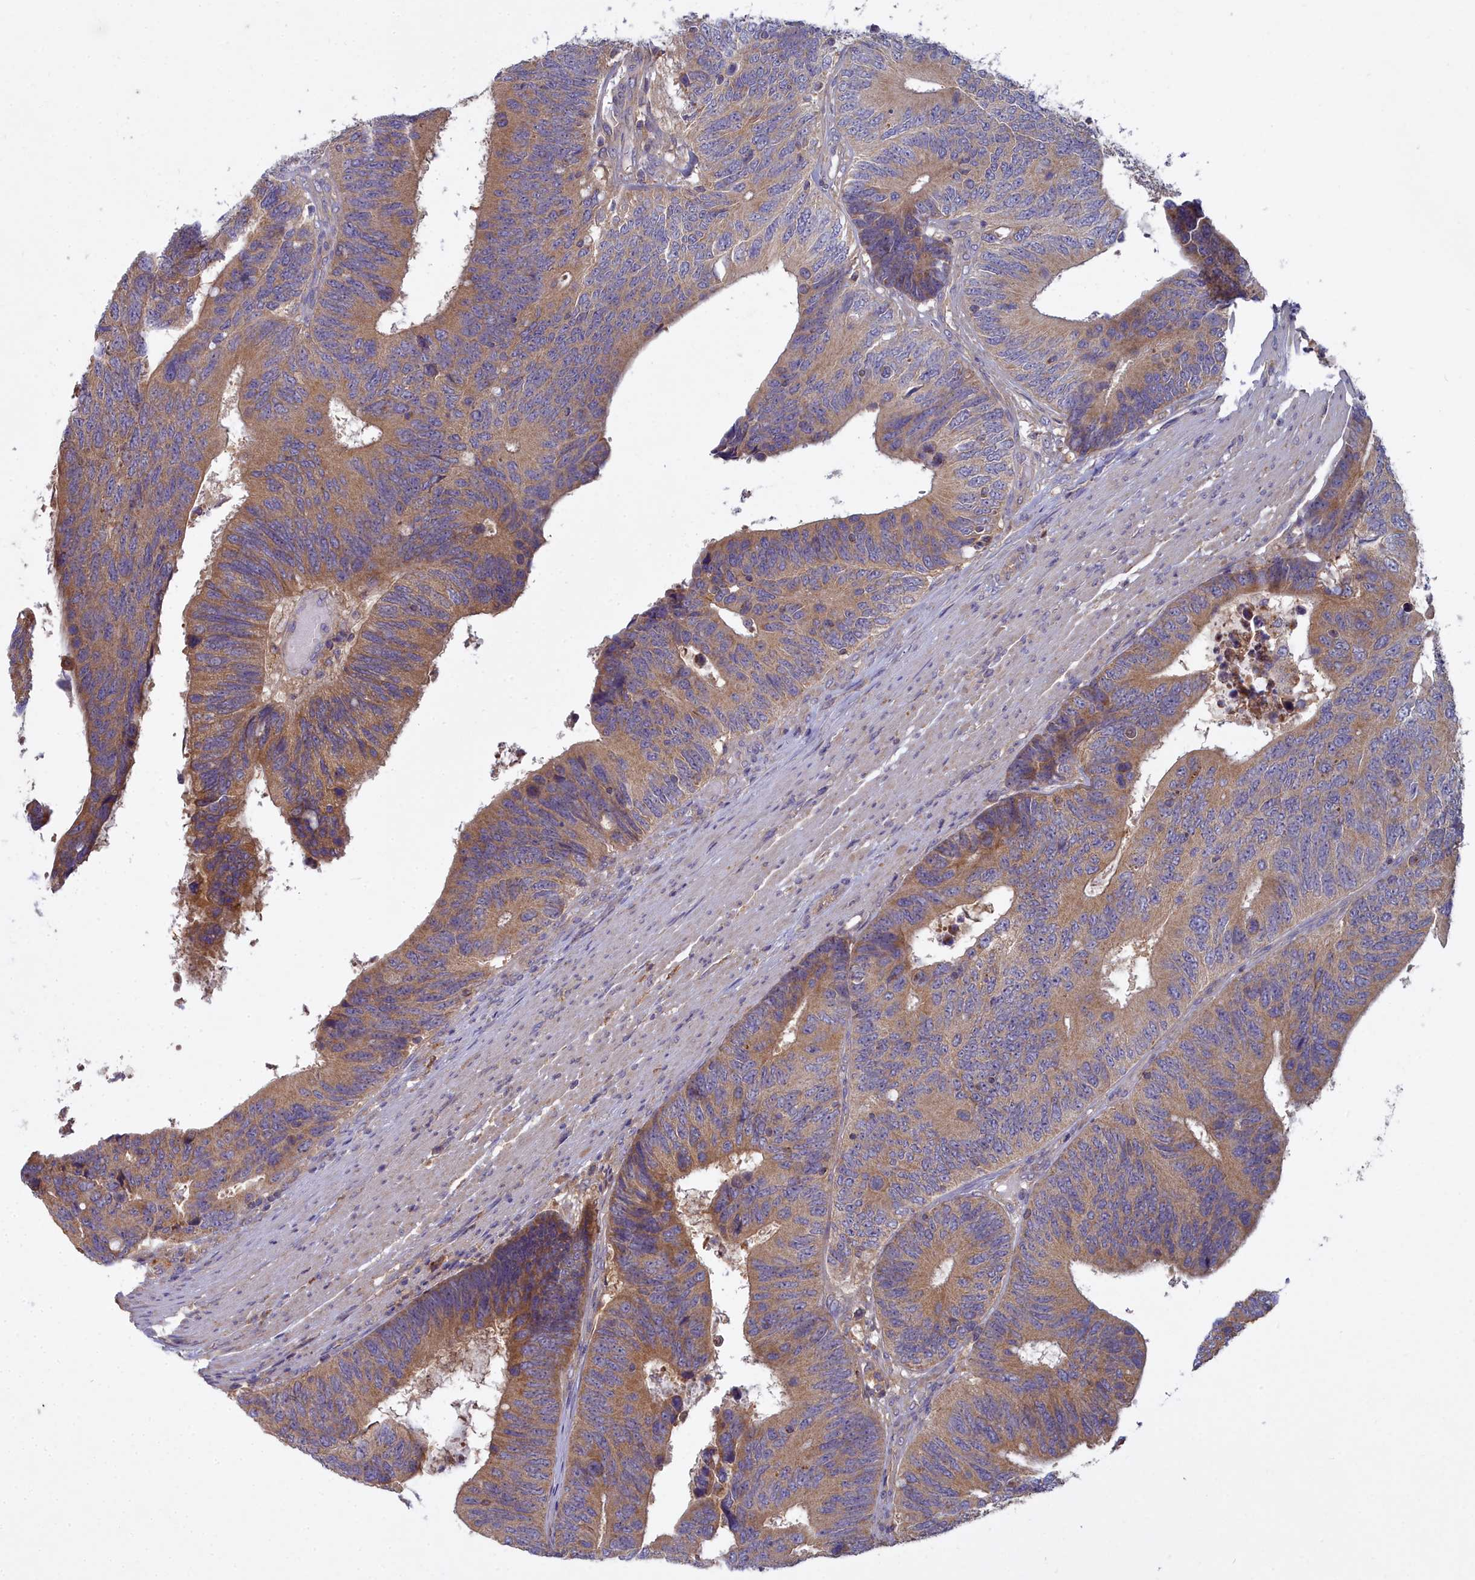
{"staining": {"intensity": "moderate", "quantity": ">75%", "location": "cytoplasmic/membranous"}, "tissue": "colorectal cancer", "cell_type": "Tumor cells", "image_type": "cancer", "snomed": [{"axis": "morphology", "description": "Adenocarcinoma, NOS"}, {"axis": "topography", "description": "Colon"}], "caption": "IHC (DAB) staining of colorectal cancer (adenocarcinoma) displays moderate cytoplasmic/membranous protein expression in about >75% of tumor cells.", "gene": "CCDC167", "patient": {"sex": "male", "age": 87}}